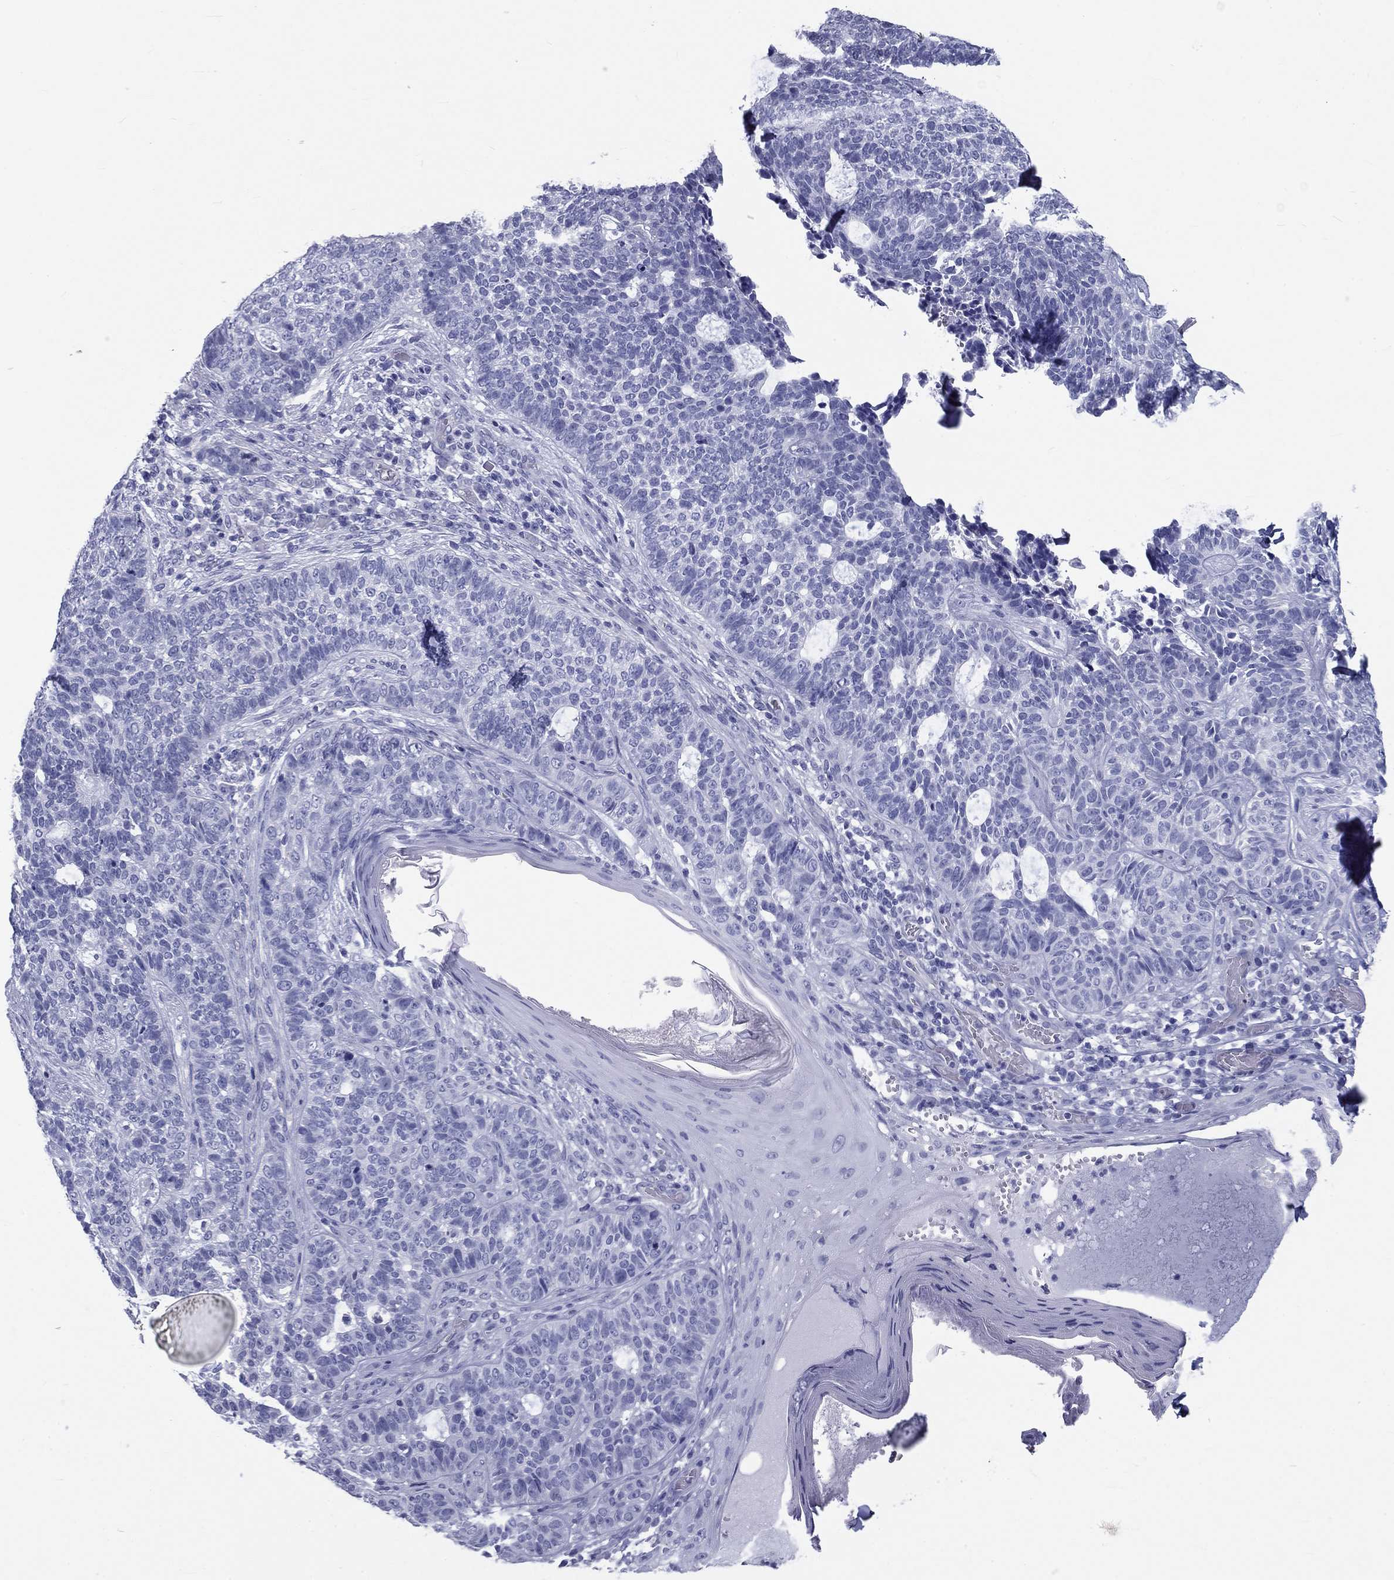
{"staining": {"intensity": "negative", "quantity": "none", "location": "none"}, "tissue": "skin cancer", "cell_type": "Tumor cells", "image_type": "cancer", "snomed": [{"axis": "morphology", "description": "Basal cell carcinoma"}, {"axis": "topography", "description": "Skin"}], "caption": "High power microscopy image of an immunohistochemistry (IHC) micrograph of skin basal cell carcinoma, revealing no significant expression in tumor cells. (DAB (3,3'-diaminobenzidine) immunohistochemistry (IHC) with hematoxylin counter stain).", "gene": "DNALI1", "patient": {"sex": "female", "age": 69}}